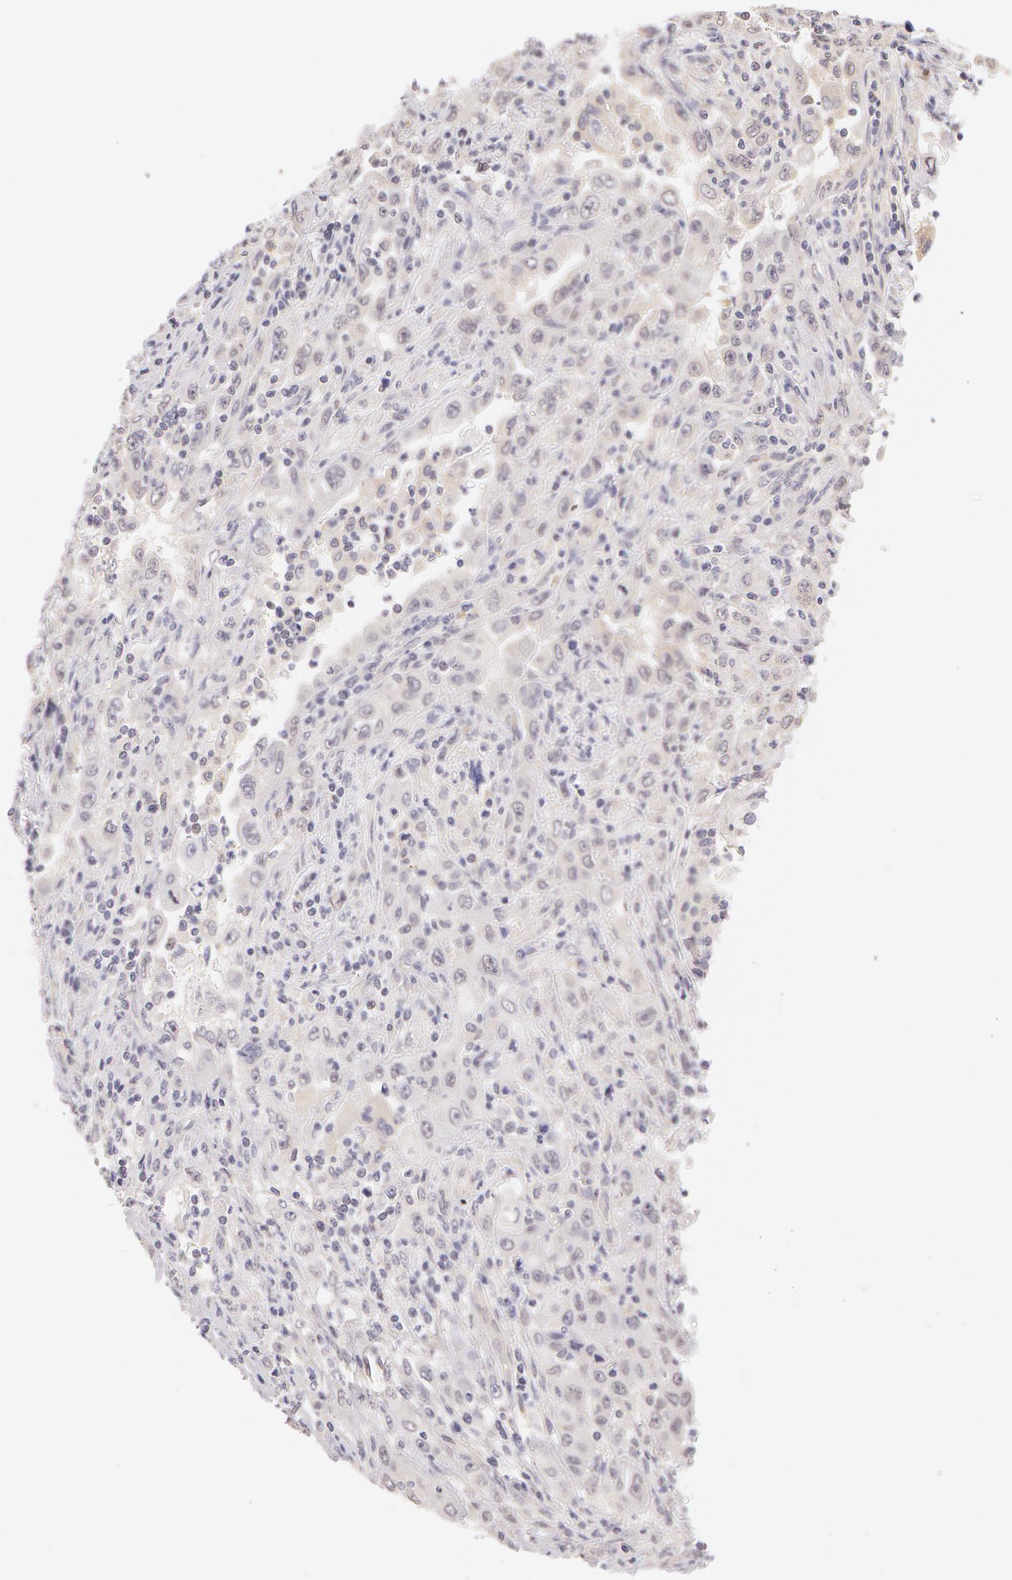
{"staining": {"intensity": "negative", "quantity": "none", "location": "none"}, "tissue": "pancreatic cancer", "cell_type": "Tumor cells", "image_type": "cancer", "snomed": [{"axis": "morphology", "description": "Adenocarcinoma, NOS"}, {"axis": "topography", "description": "Pancreas"}], "caption": "An immunohistochemistry (IHC) micrograph of pancreatic cancer (adenocarcinoma) is shown. There is no staining in tumor cells of pancreatic cancer (adenocarcinoma).", "gene": "ZNF597", "patient": {"sex": "male", "age": 70}}